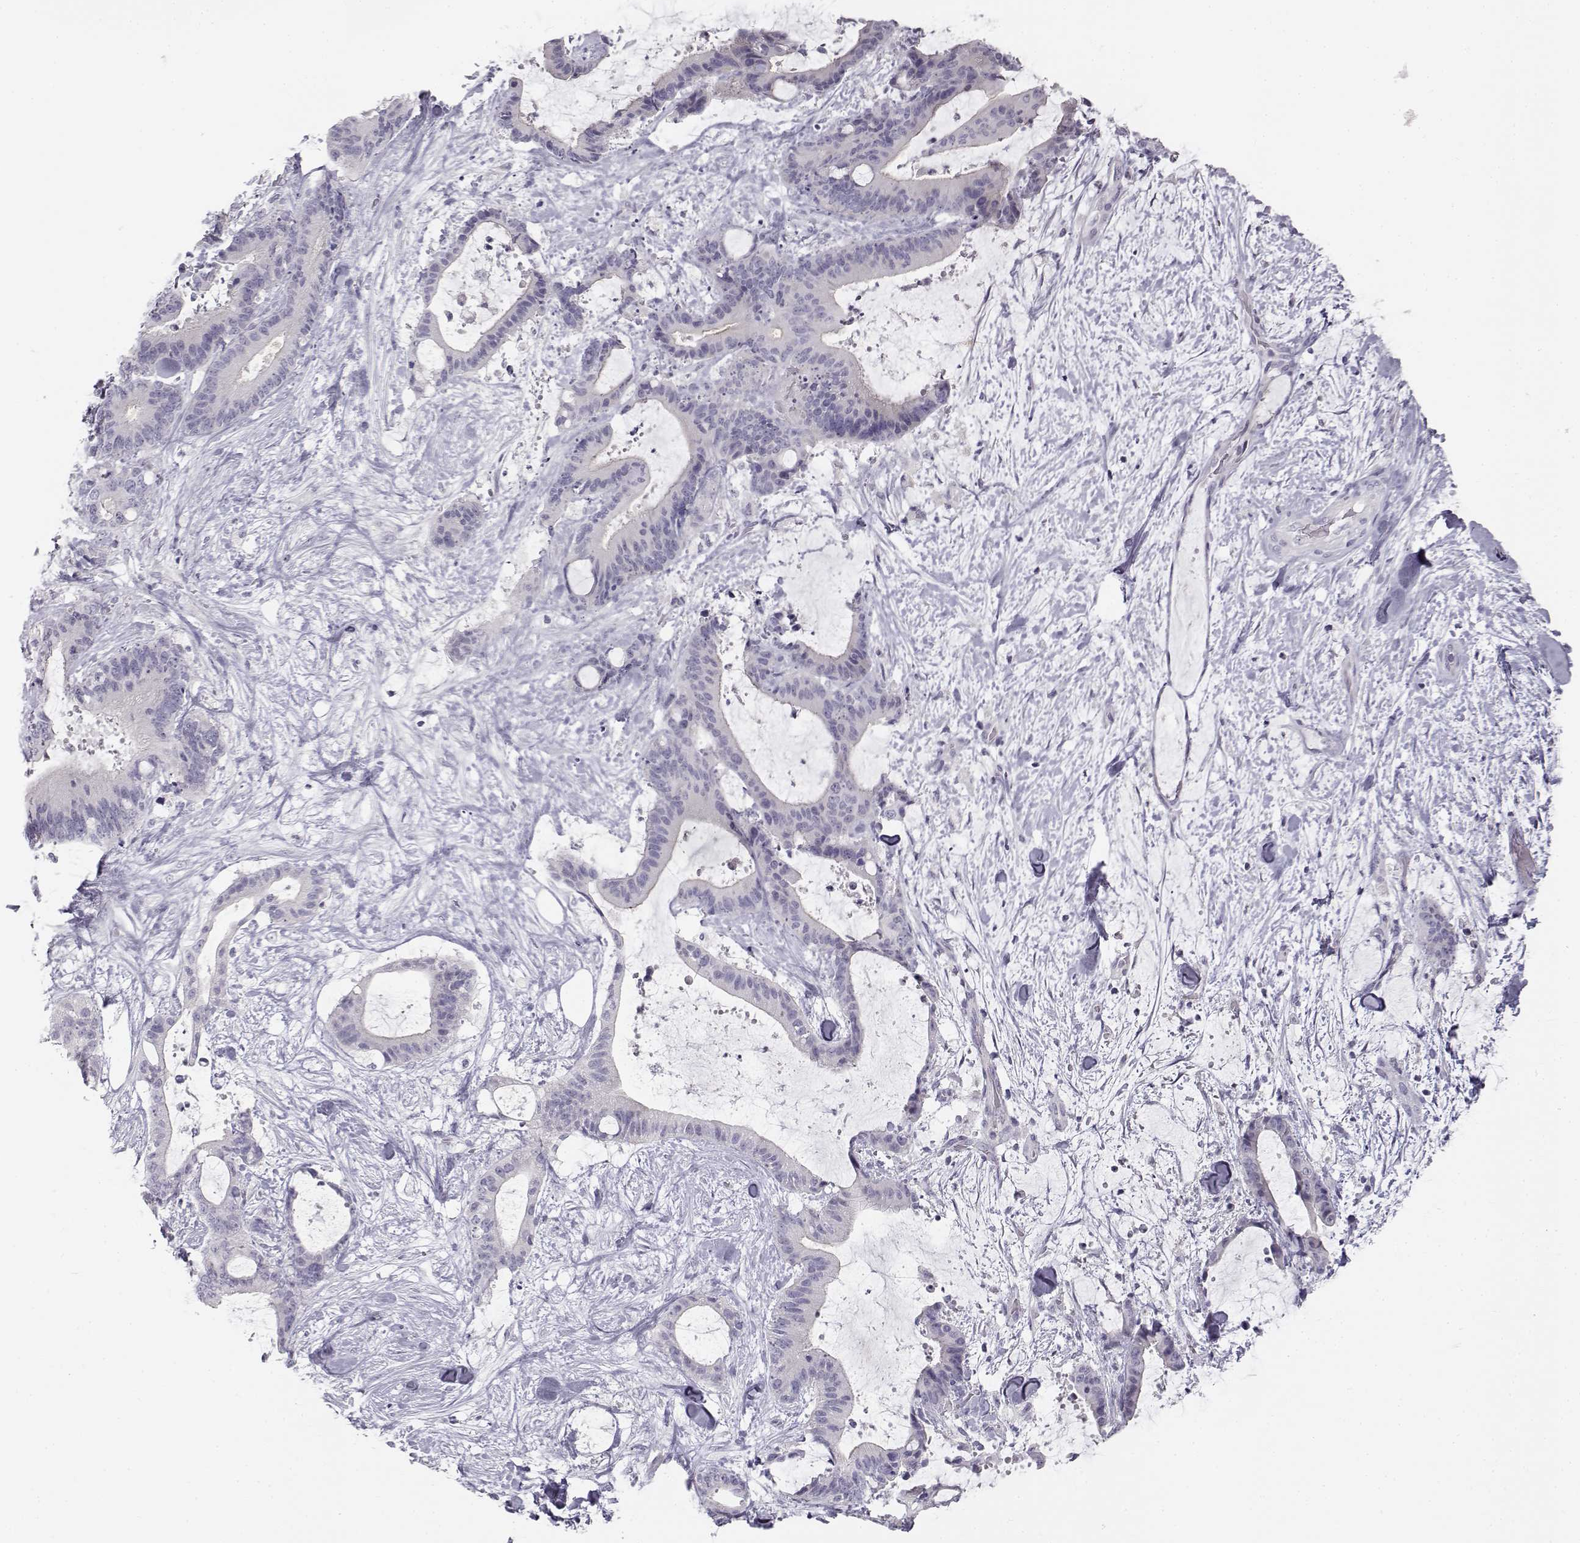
{"staining": {"intensity": "negative", "quantity": "none", "location": "none"}, "tissue": "liver cancer", "cell_type": "Tumor cells", "image_type": "cancer", "snomed": [{"axis": "morphology", "description": "Cholangiocarcinoma"}, {"axis": "topography", "description": "Liver"}], "caption": "Protein analysis of cholangiocarcinoma (liver) exhibits no significant staining in tumor cells. The staining is performed using DAB (3,3'-diaminobenzidine) brown chromogen with nuclei counter-stained in using hematoxylin.", "gene": "MYCBPAP", "patient": {"sex": "female", "age": 73}}